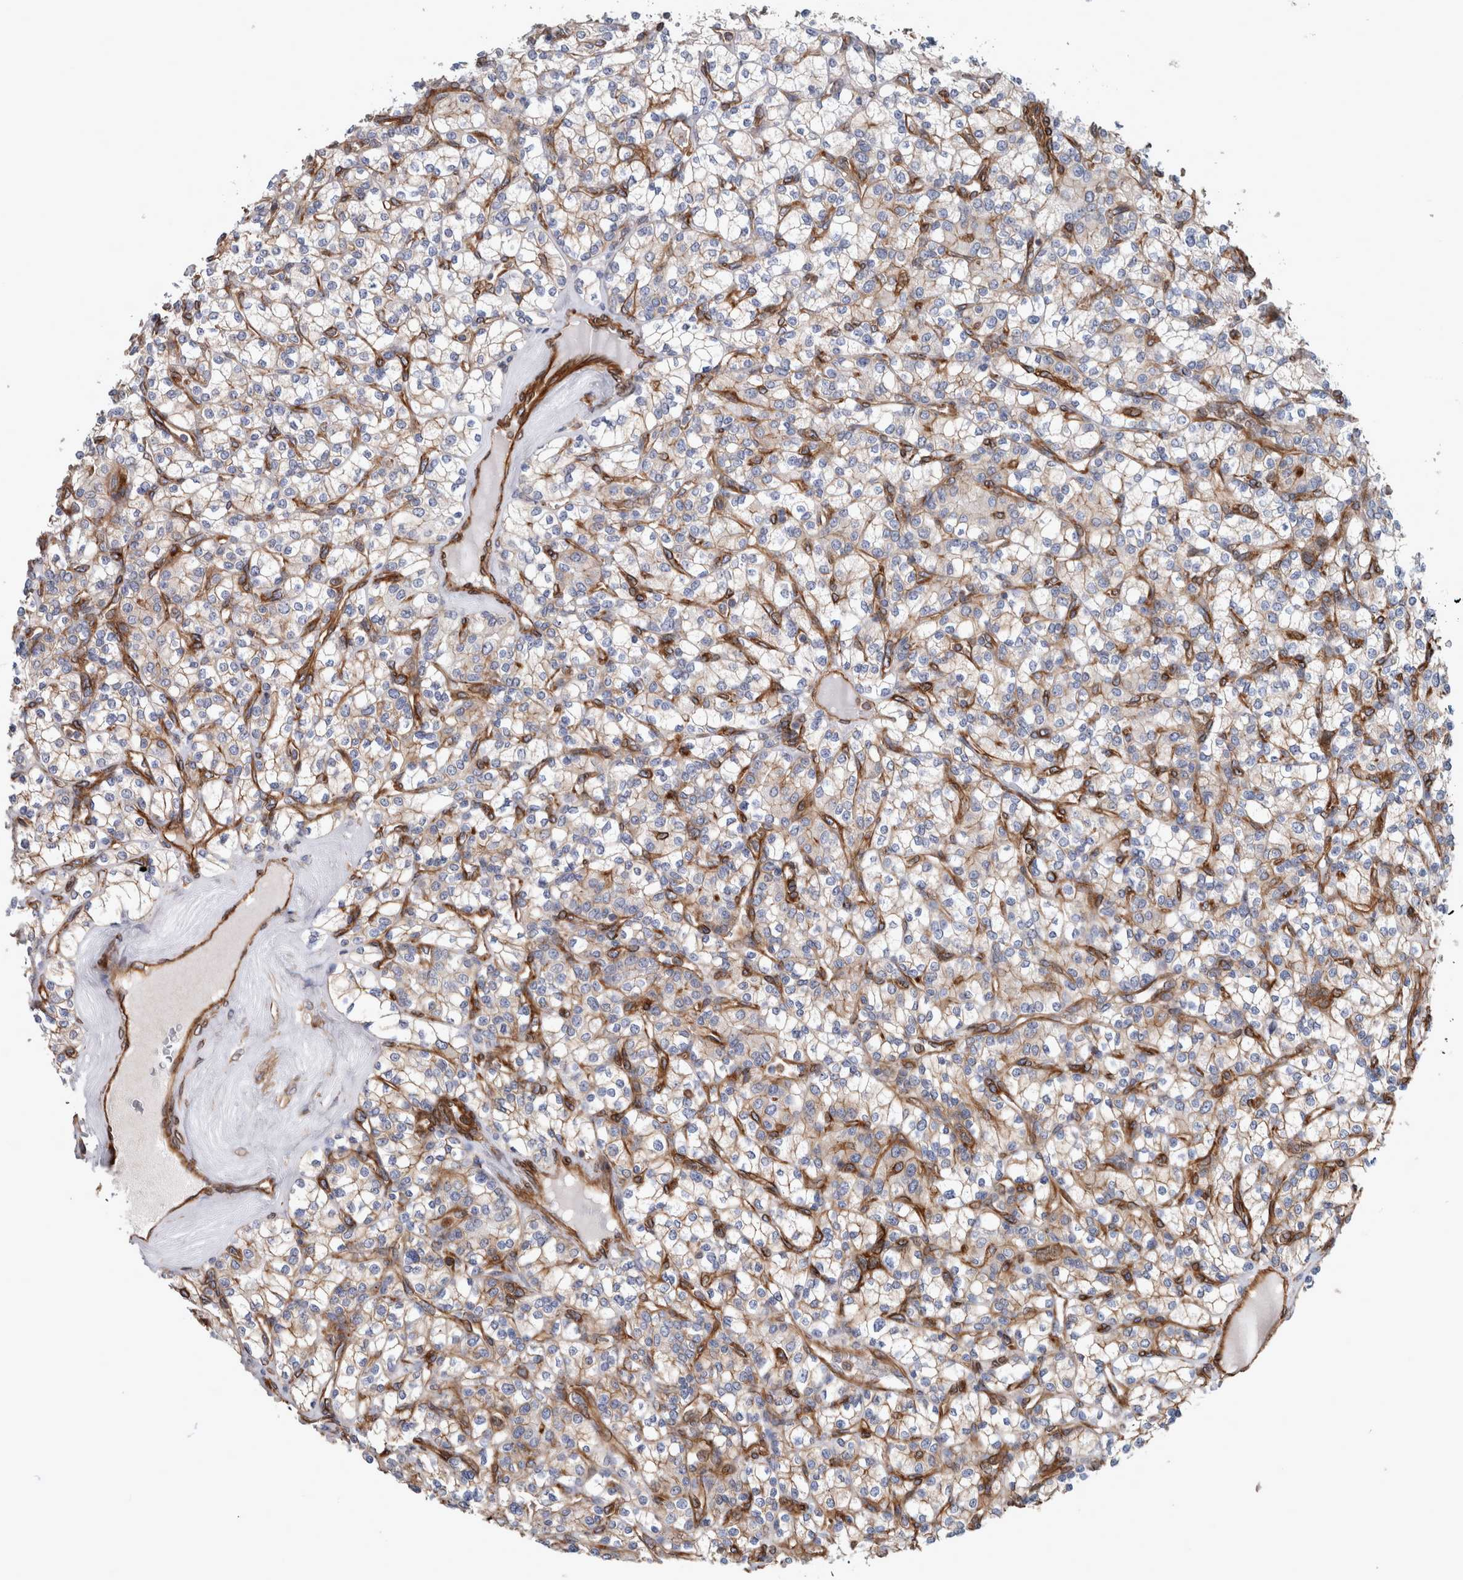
{"staining": {"intensity": "weak", "quantity": ">75%", "location": "cytoplasmic/membranous"}, "tissue": "renal cancer", "cell_type": "Tumor cells", "image_type": "cancer", "snomed": [{"axis": "morphology", "description": "Adenocarcinoma, NOS"}, {"axis": "topography", "description": "Kidney"}], "caption": "This is an image of immunohistochemistry (IHC) staining of renal cancer, which shows weak expression in the cytoplasmic/membranous of tumor cells.", "gene": "PLEC", "patient": {"sex": "male", "age": 77}}